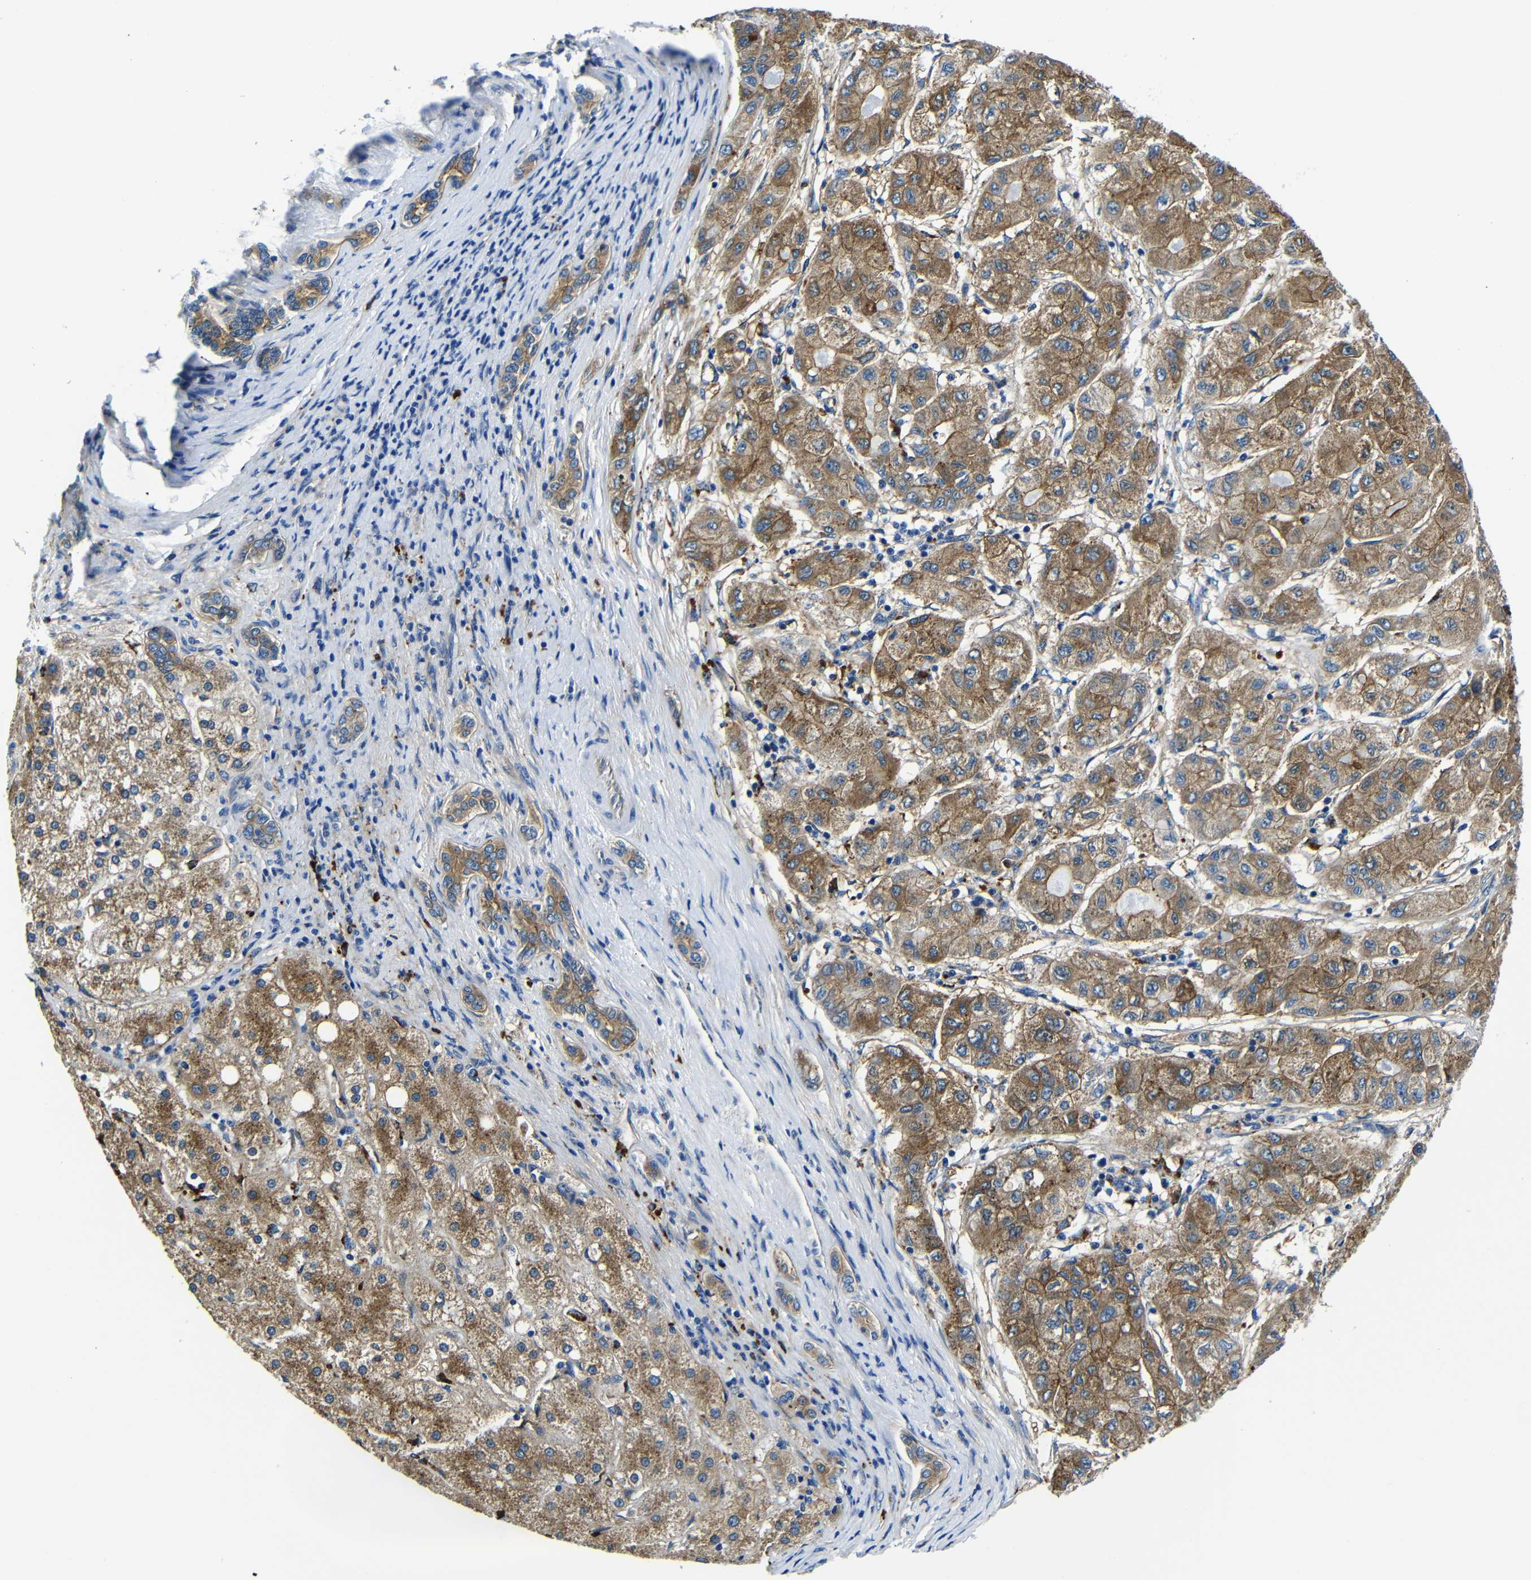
{"staining": {"intensity": "moderate", "quantity": ">75%", "location": "cytoplasmic/membranous"}, "tissue": "liver cancer", "cell_type": "Tumor cells", "image_type": "cancer", "snomed": [{"axis": "morphology", "description": "Carcinoma, Hepatocellular, NOS"}, {"axis": "topography", "description": "Liver"}], "caption": "Immunohistochemical staining of human liver cancer demonstrates medium levels of moderate cytoplasmic/membranous expression in about >75% of tumor cells. (IHC, brightfield microscopy, high magnification).", "gene": "GIMAP2", "patient": {"sex": "male", "age": 80}}